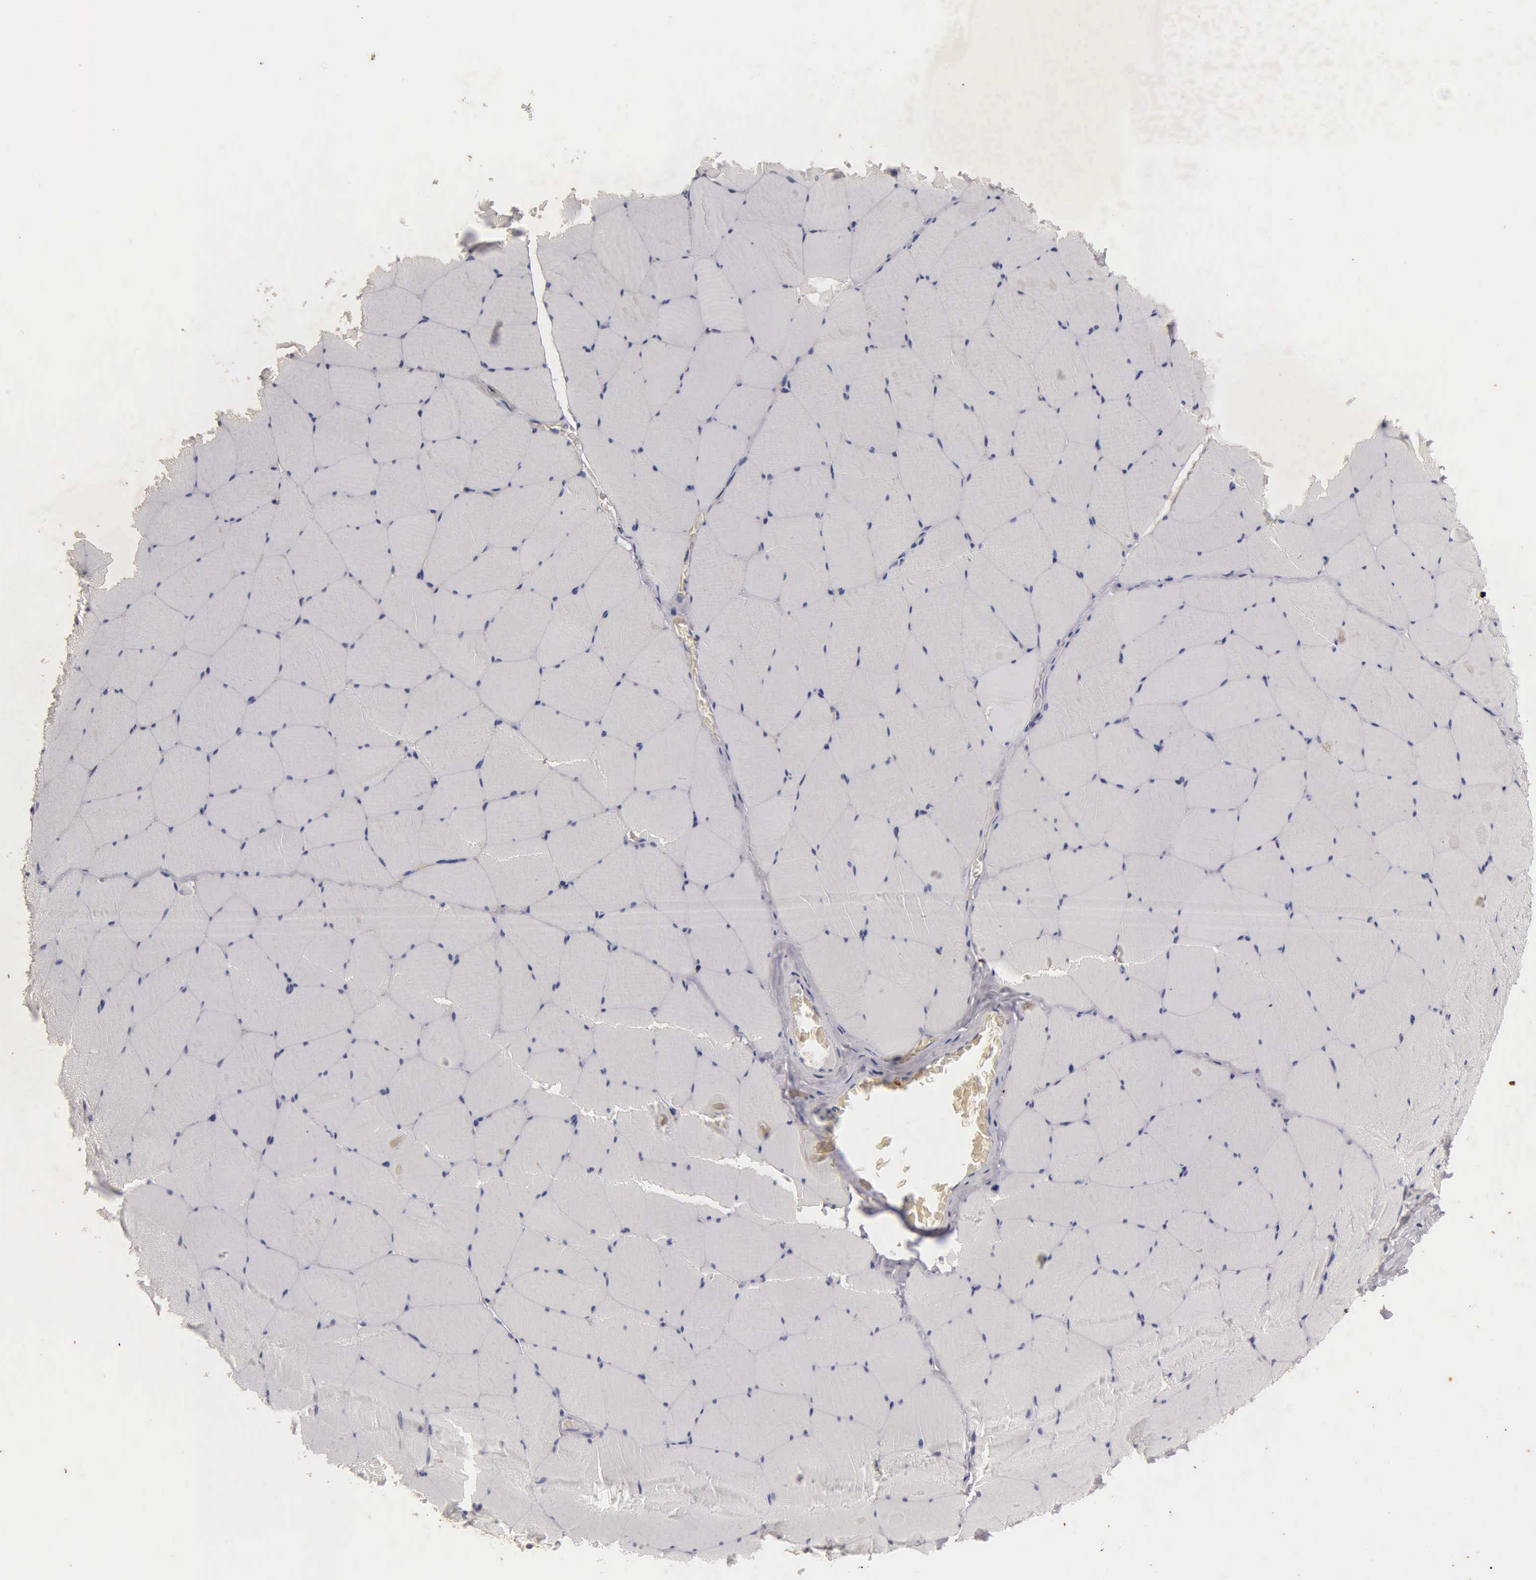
{"staining": {"intensity": "negative", "quantity": "none", "location": "none"}, "tissue": "skeletal muscle", "cell_type": "Myocytes", "image_type": "normal", "snomed": [{"axis": "morphology", "description": "Normal tissue, NOS"}, {"axis": "topography", "description": "Skeletal muscle"}, {"axis": "topography", "description": "Salivary gland"}], "caption": "Immunohistochemical staining of unremarkable skeletal muscle shows no significant staining in myocytes. (Immunohistochemistry, brightfield microscopy, high magnification).", "gene": "SST", "patient": {"sex": "male", "age": 62}}